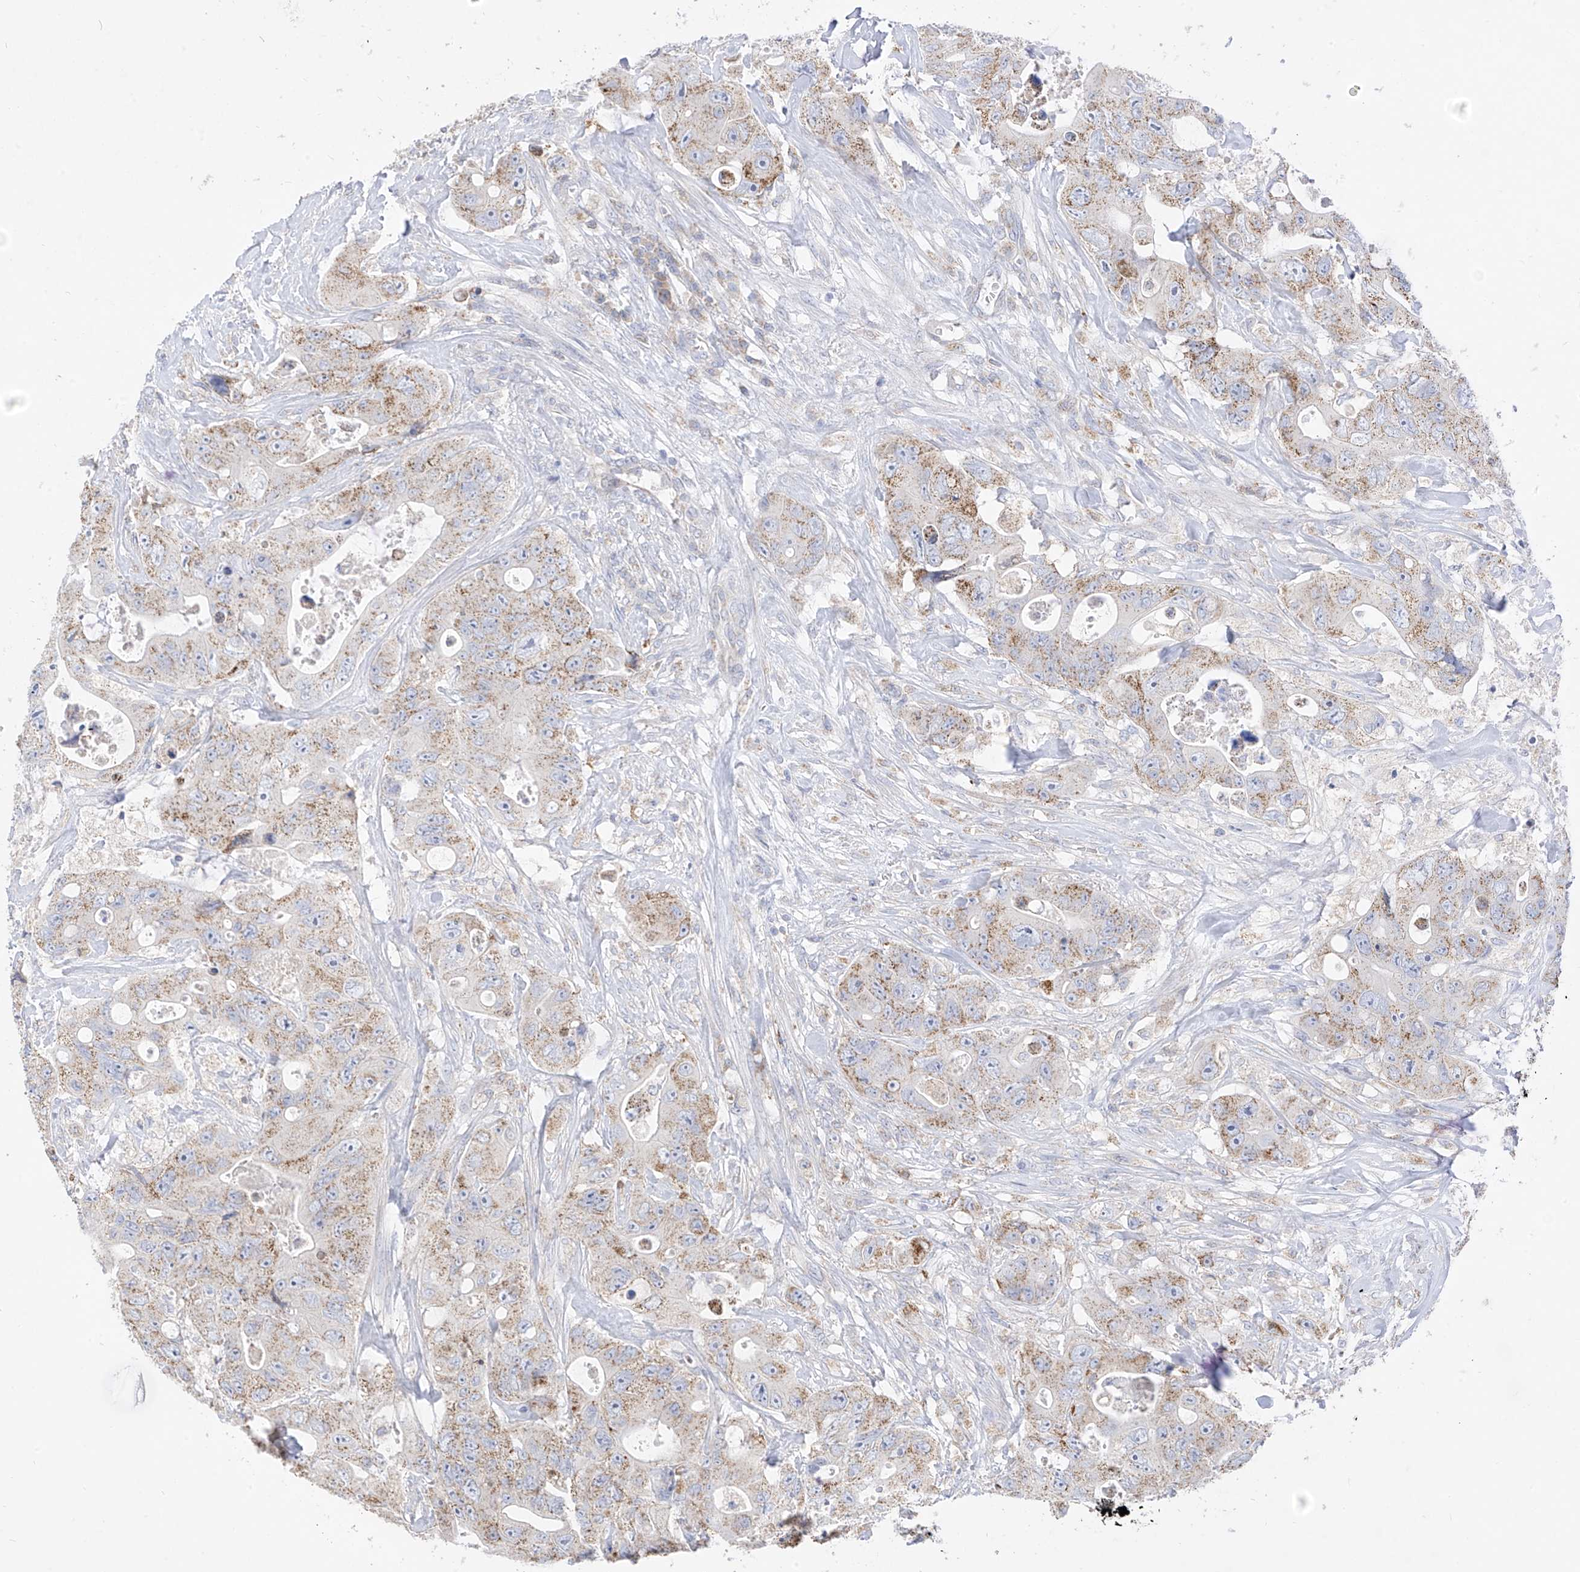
{"staining": {"intensity": "moderate", "quantity": ">75%", "location": "cytoplasmic/membranous"}, "tissue": "colorectal cancer", "cell_type": "Tumor cells", "image_type": "cancer", "snomed": [{"axis": "morphology", "description": "Adenocarcinoma, NOS"}, {"axis": "topography", "description": "Colon"}], "caption": "Immunohistochemical staining of colorectal cancer (adenocarcinoma) shows moderate cytoplasmic/membranous protein staining in approximately >75% of tumor cells.", "gene": "RASA2", "patient": {"sex": "female", "age": 46}}